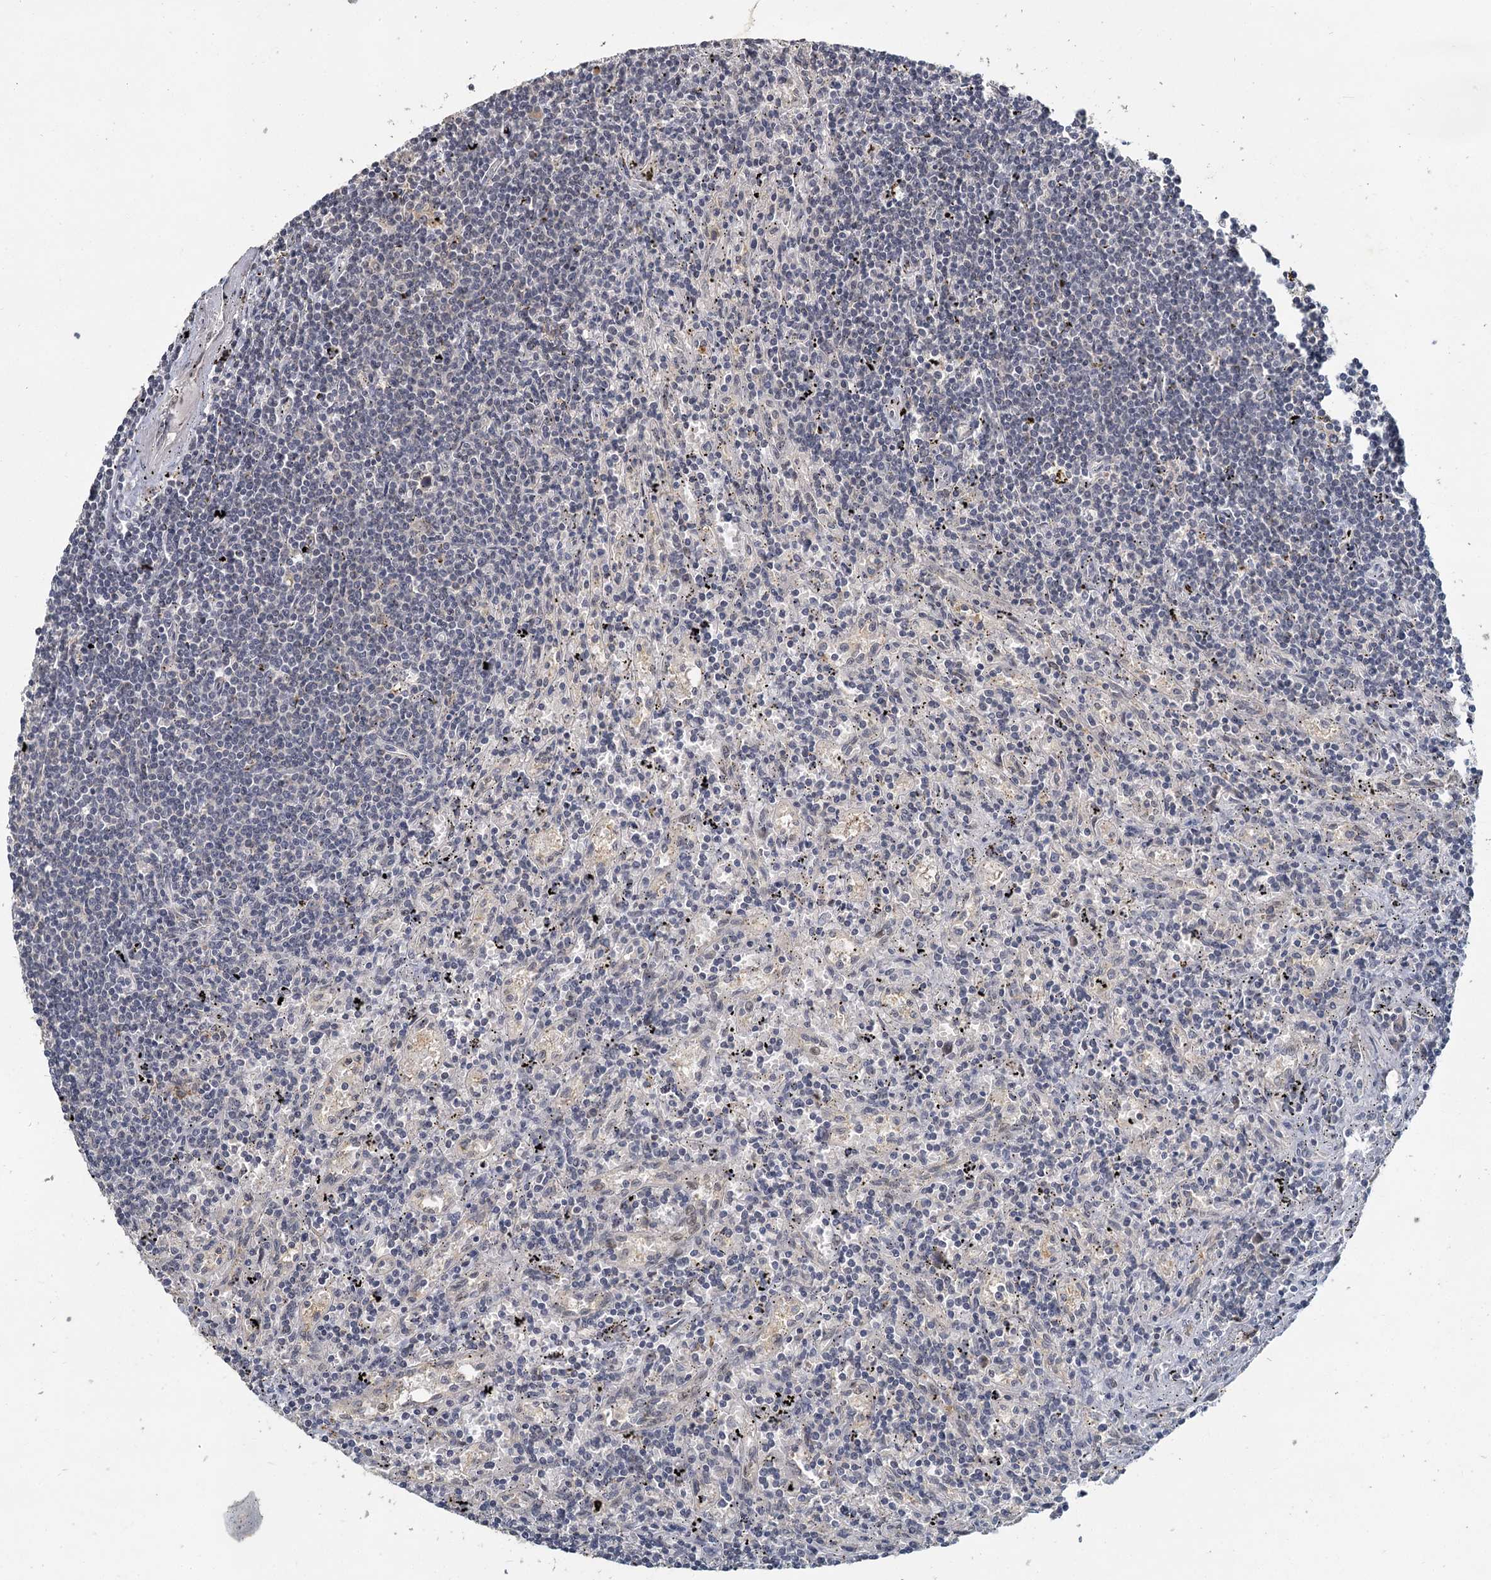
{"staining": {"intensity": "negative", "quantity": "none", "location": "none"}, "tissue": "lymphoma", "cell_type": "Tumor cells", "image_type": "cancer", "snomed": [{"axis": "morphology", "description": "Malignant lymphoma, non-Hodgkin's type, Low grade"}, {"axis": "topography", "description": "Spleen"}], "caption": "This is an immunohistochemistry photomicrograph of human lymphoma. There is no expression in tumor cells.", "gene": "MUCL1", "patient": {"sex": "male", "age": 76}}